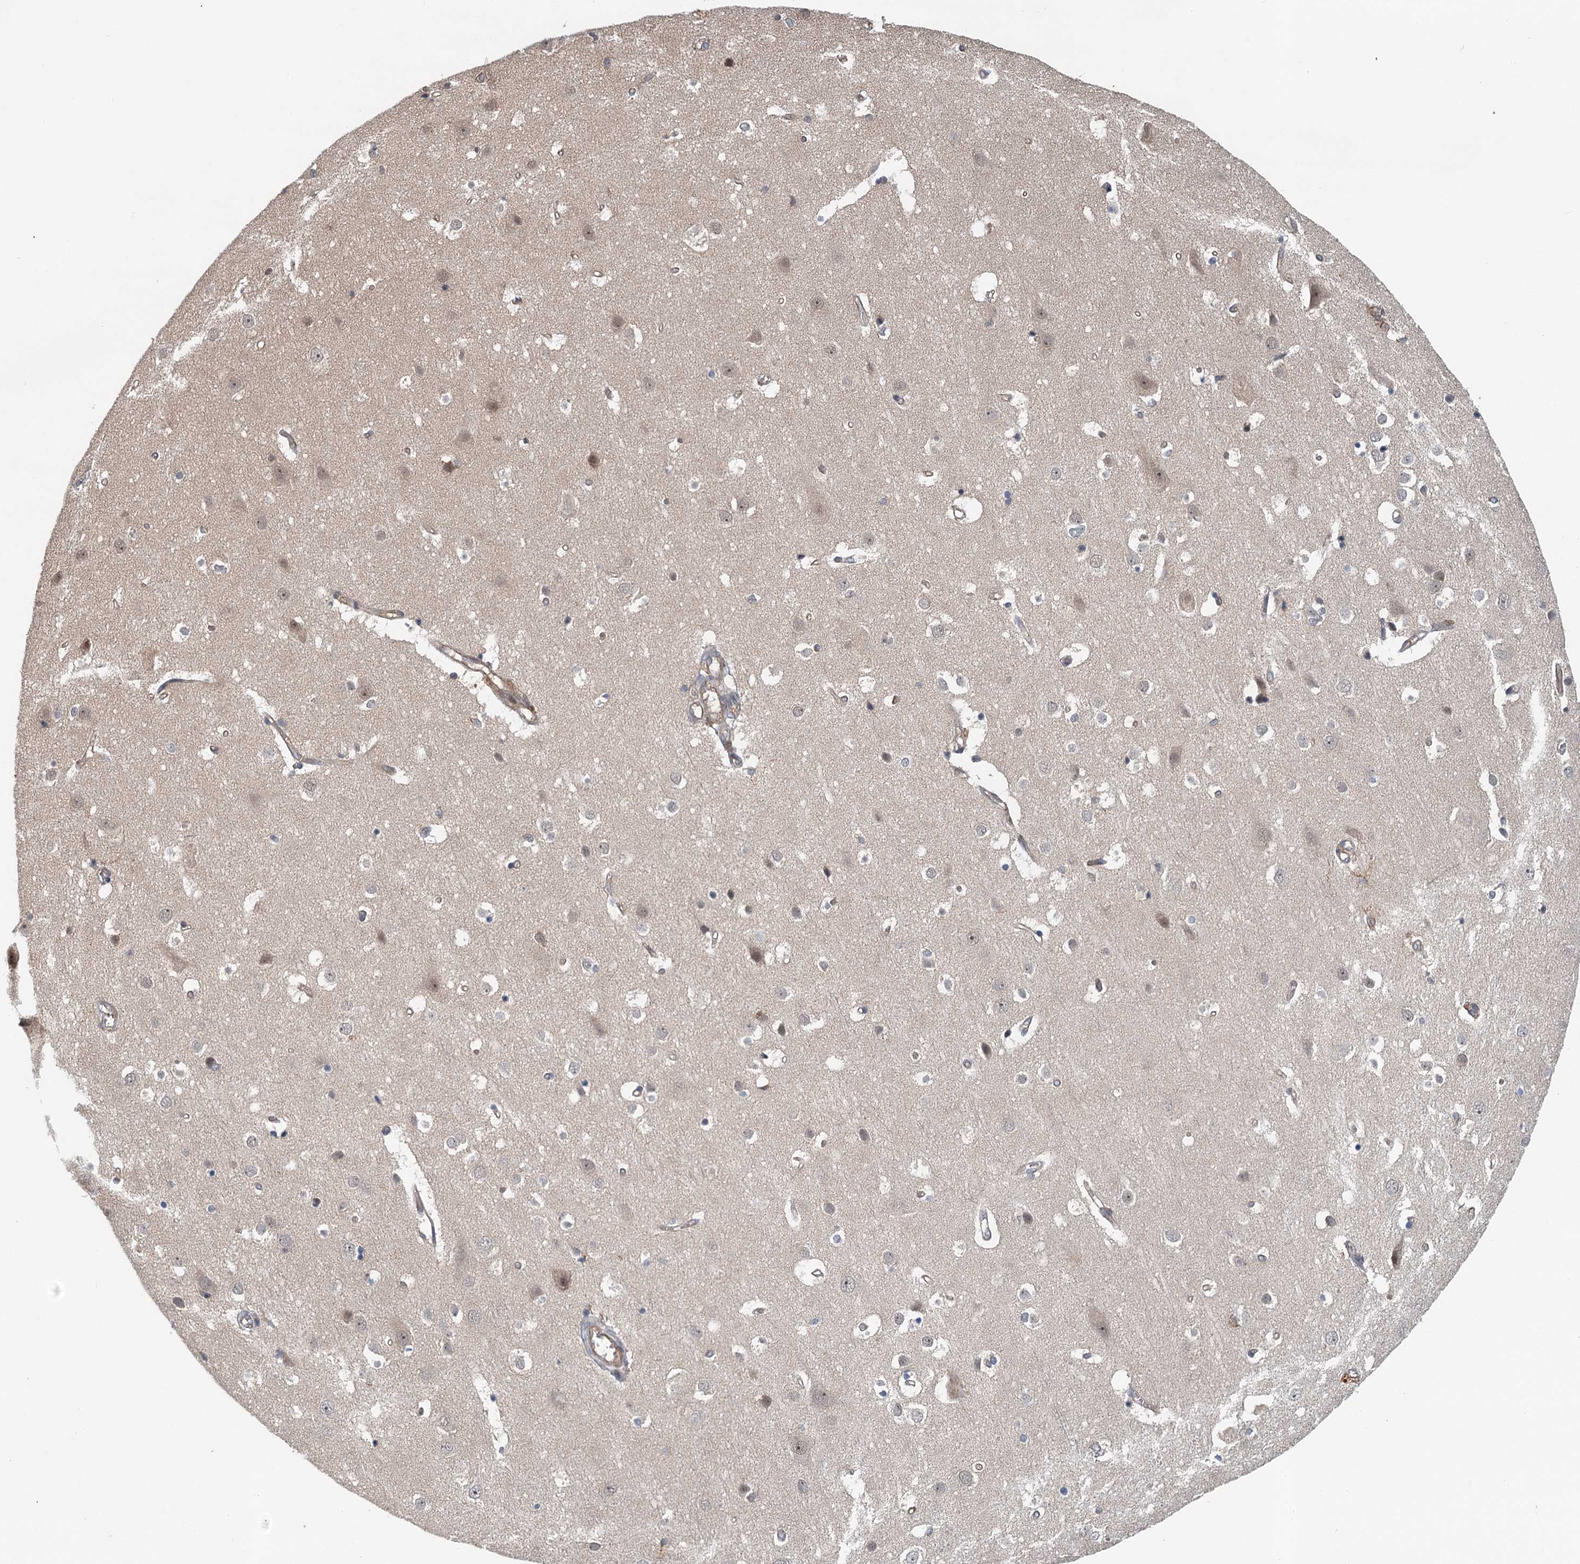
{"staining": {"intensity": "negative", "quantity": "none", "location": "none"}, "tissue": "cerebral cortex", "cell_type": "Endothelial cells", "image_type": "normal", "snomed": [{"axis": "morphology", "description": "Normal tissue, NOS"}, {"axis": "topography", "description": "Cerebral cortex"}], "caption": "Cerebral cortex was stained to show a protein in brown. There is no significant staining in endothelial cells. (DAB (3,3'-diaminobenzidine) IHC visualized using brightfield microscopy, high magnification).", "gene": "ZNF527", "patient": {"sex": "male", "age": 54}}